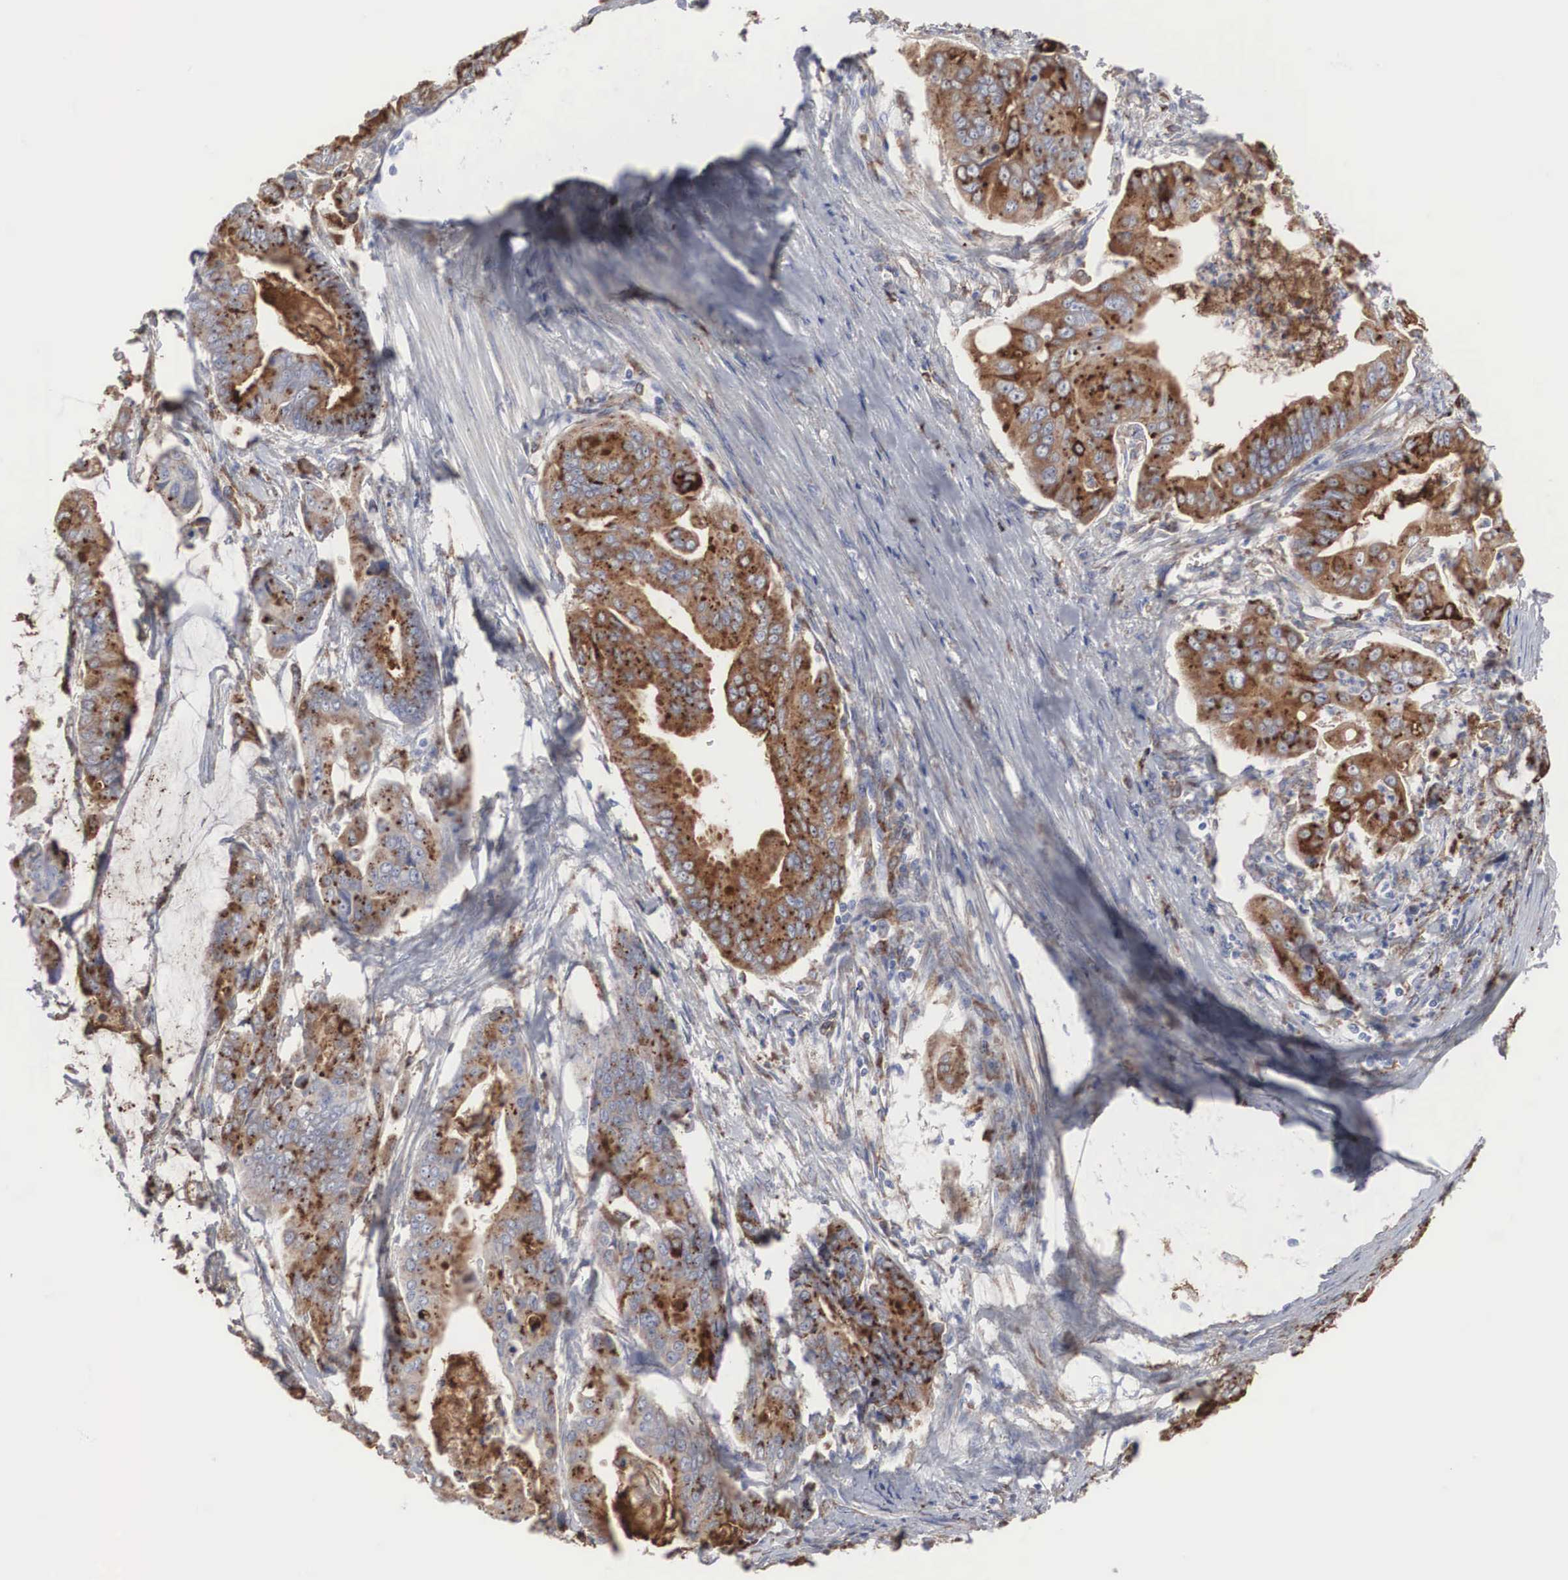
{"staining": {"intensity": "moderate", "quantity": ">75%", "location": "cytoplasmic/membranous"}, "tissue": "stomach cancer", "cell_type": "Tumor cells", "image_type": "cancer", "snomed": [{"axis": "morphology", "description": "Adenocarcinoma, NOS"}, {"axis": "topography", "description": "Stomach, upper"}], "caption": "The micrograph demonstrates staining of stomach cancer (adenocarcinoma), revealing moderate cytoplasmic/membranous protein expression (brown color) within tumor cells.", "gene": "LGALS3BP", "patient": {"sex": "male", "age": 80}}